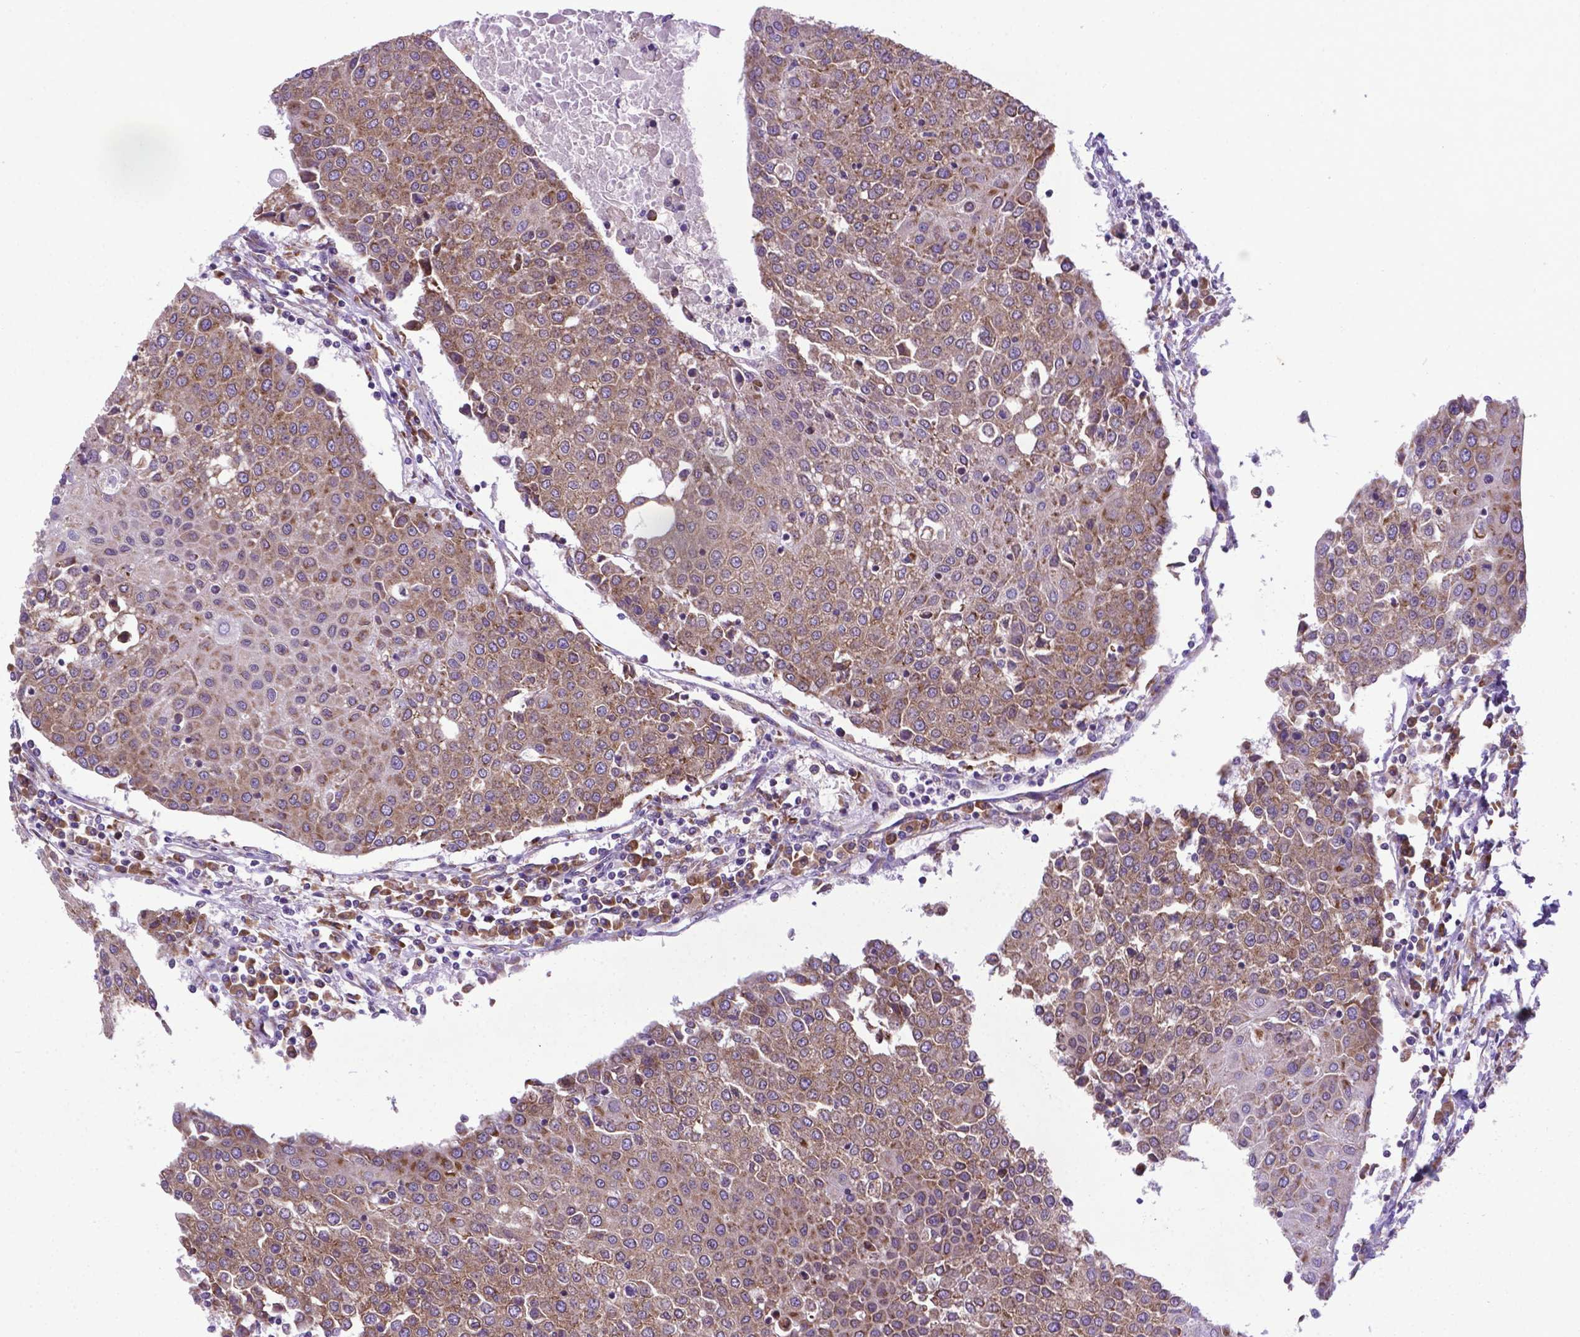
{"staining": {"intensity": "weak", "quantity": ">75%", "location": "cytoplasmic/membranous"}, "tissue": "urothelial cancer", "cell_type": "Tumor cells", "image_type": "cancer", "snomed": [{"axis": "morphology", "description": "Urothelial carcinoma, High grade"}, {"axis": "topography", "description": "Urinary bladder"}], "caption": "The histopathology image exhibits immunohistochemical staining of urothelial cancer. There is weak cytoplasmic/membranous expression is seen in approximately >75% of tumor cells.", "gene": "WDR83OS", "patient": {"sex": "female", "age": 85}}